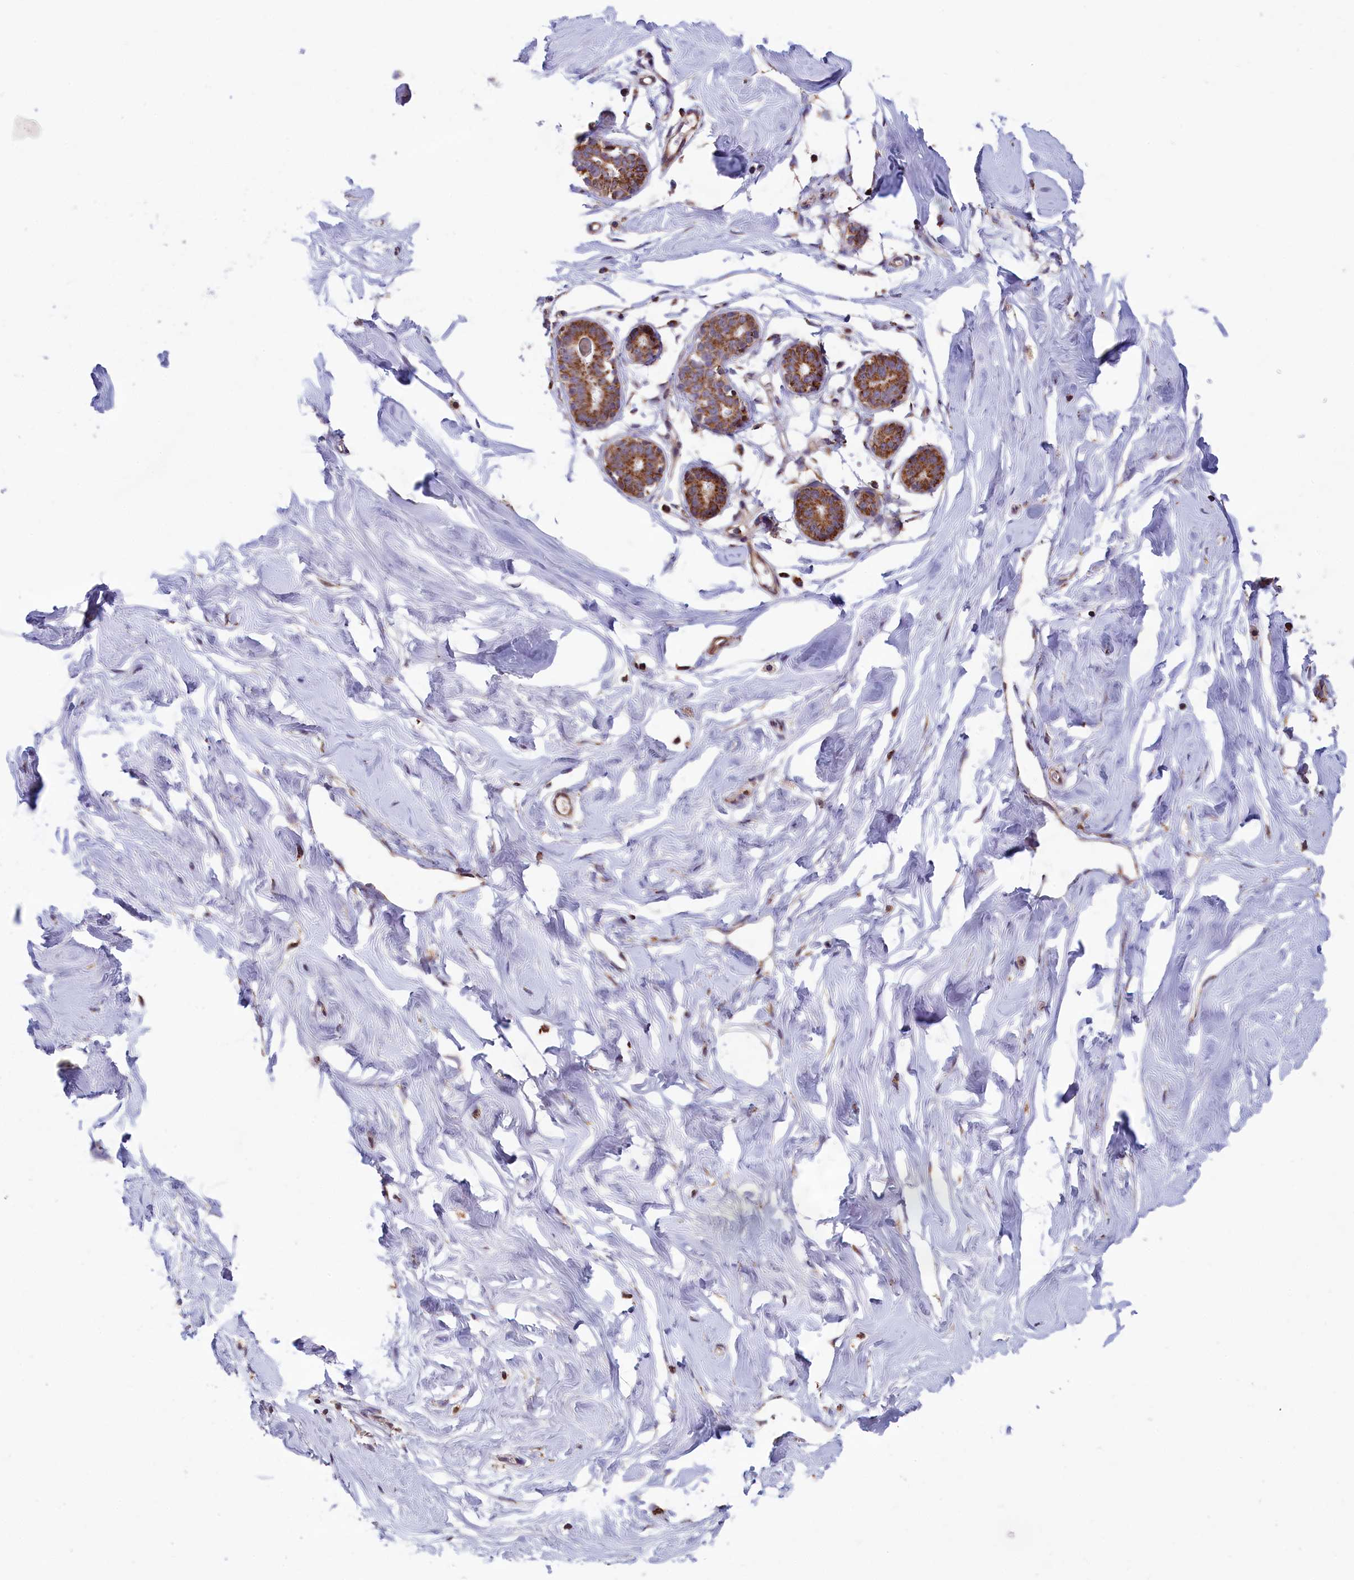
{"staining": {"intensity": "strong", "quantity": "25%-75%", "location": "cytoplasmic/membranous"}, "tissue": "breast", "cell_type": "Glandular cells", "image_type": "normal", "snomed": [{"axis": "morphology", "description": "Normal tissue, NOS"}, {"axis": "morphology", "description": "Adenoma, NOS"}, {"axis": "topography", "description": "Breast"}], "caption": "Protein expression analysis of unremarkable human breast reveals strong cytoplasmic/membranous expression in about 25%-75% of glandular cells. Ihc stains the protein in brown and the nuclei are stained blue.", "gene": "TIMM44", "patient": {"sex": "female", "age": 23}}